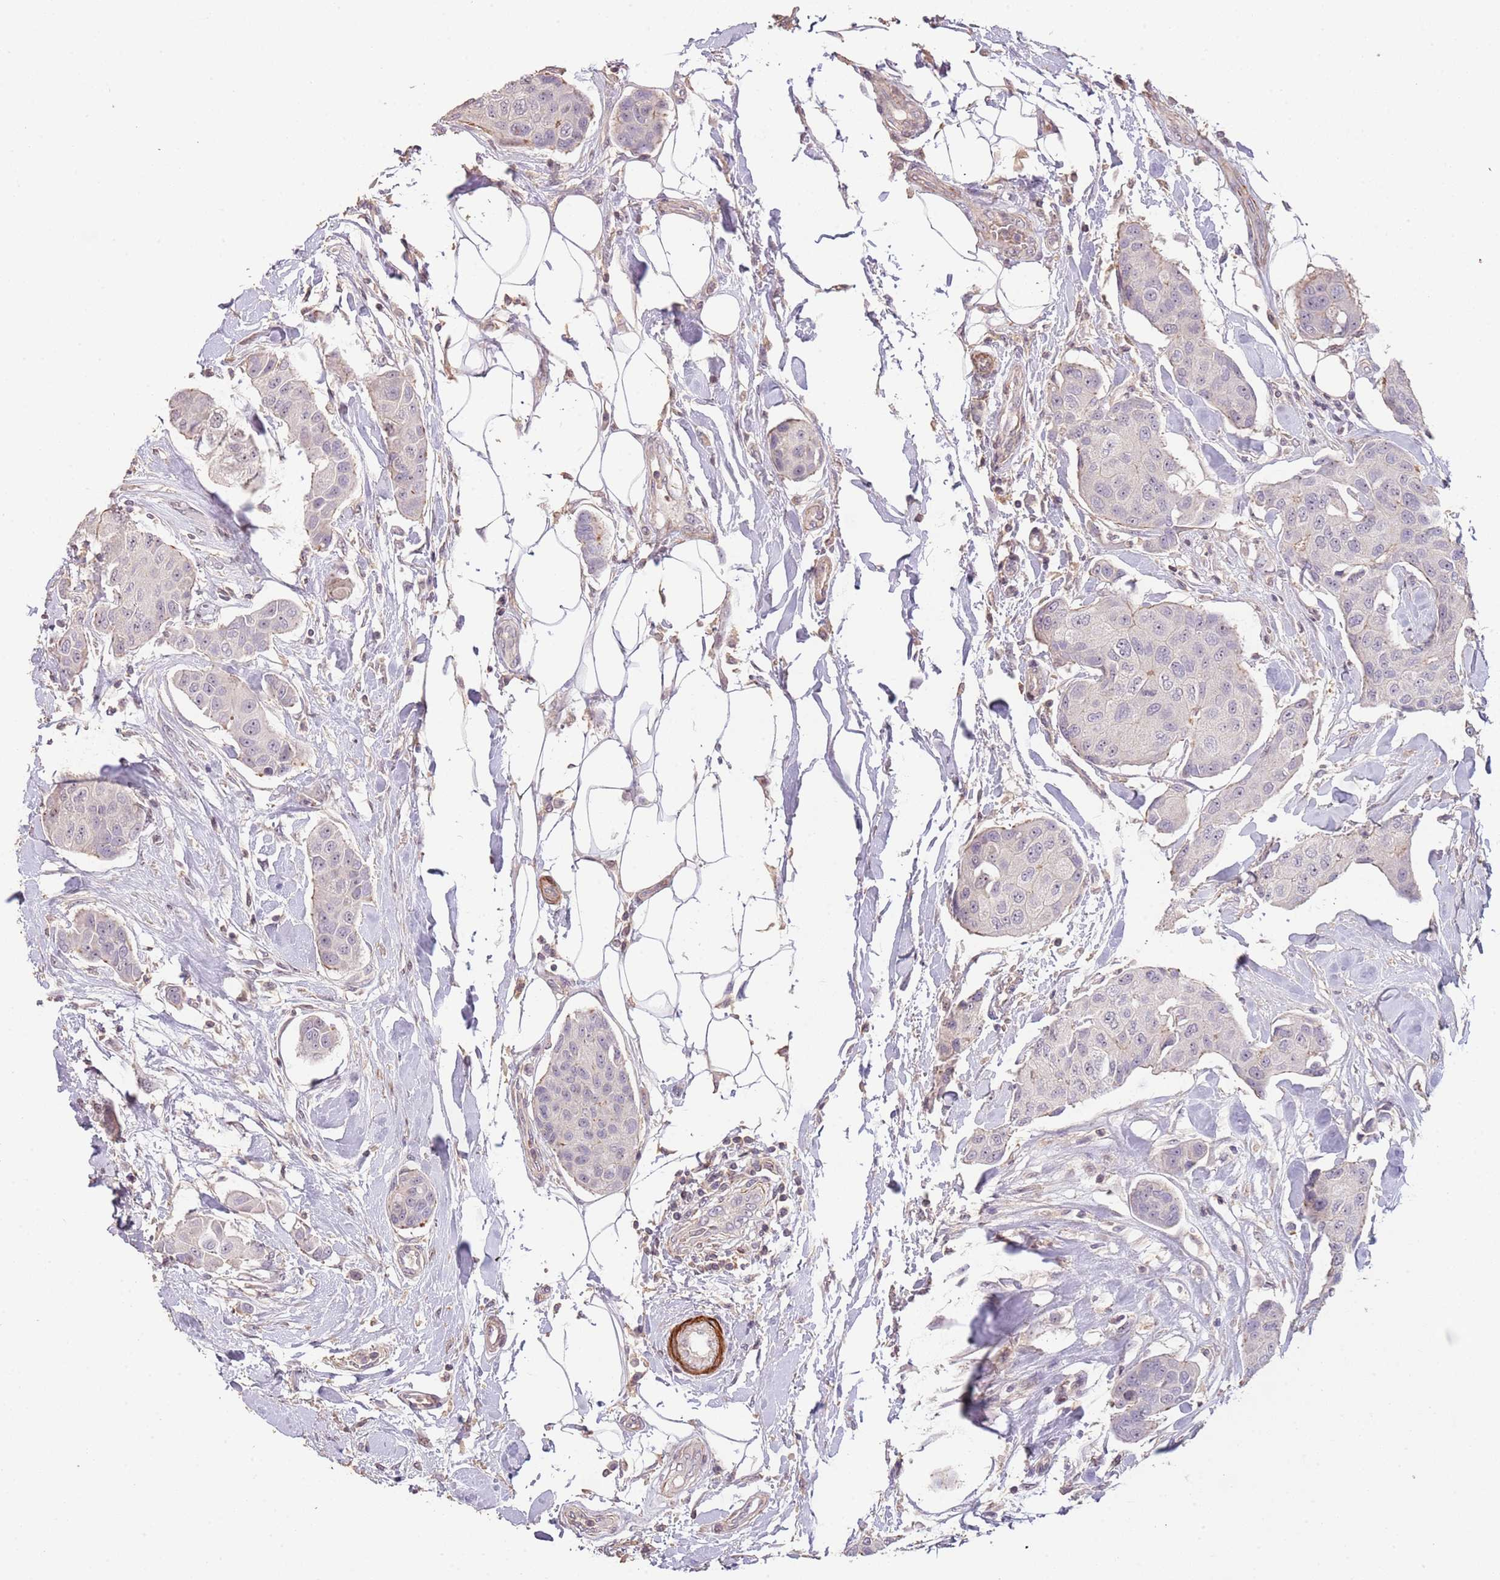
{"staining": {"intensity": "negative", "quantity": "none", "location": "none"}, "tissue": "breast cancer", "cell_type": "Tumor cells", "image_type": "cancer", "snomed": [{"axis": "morphology", "description": "Duct carcinoma"}, {"axis": "topography", "description": "Breast"}, {"axis": "topography", "description": "Lymph node"}], "caption": "Invasive ductal carcinoma (breast) stained for a protein using IHC reveals no positivity tumor cells.", "gene": "ADTRP", "patient": {"sex": "female", "age": 80}}